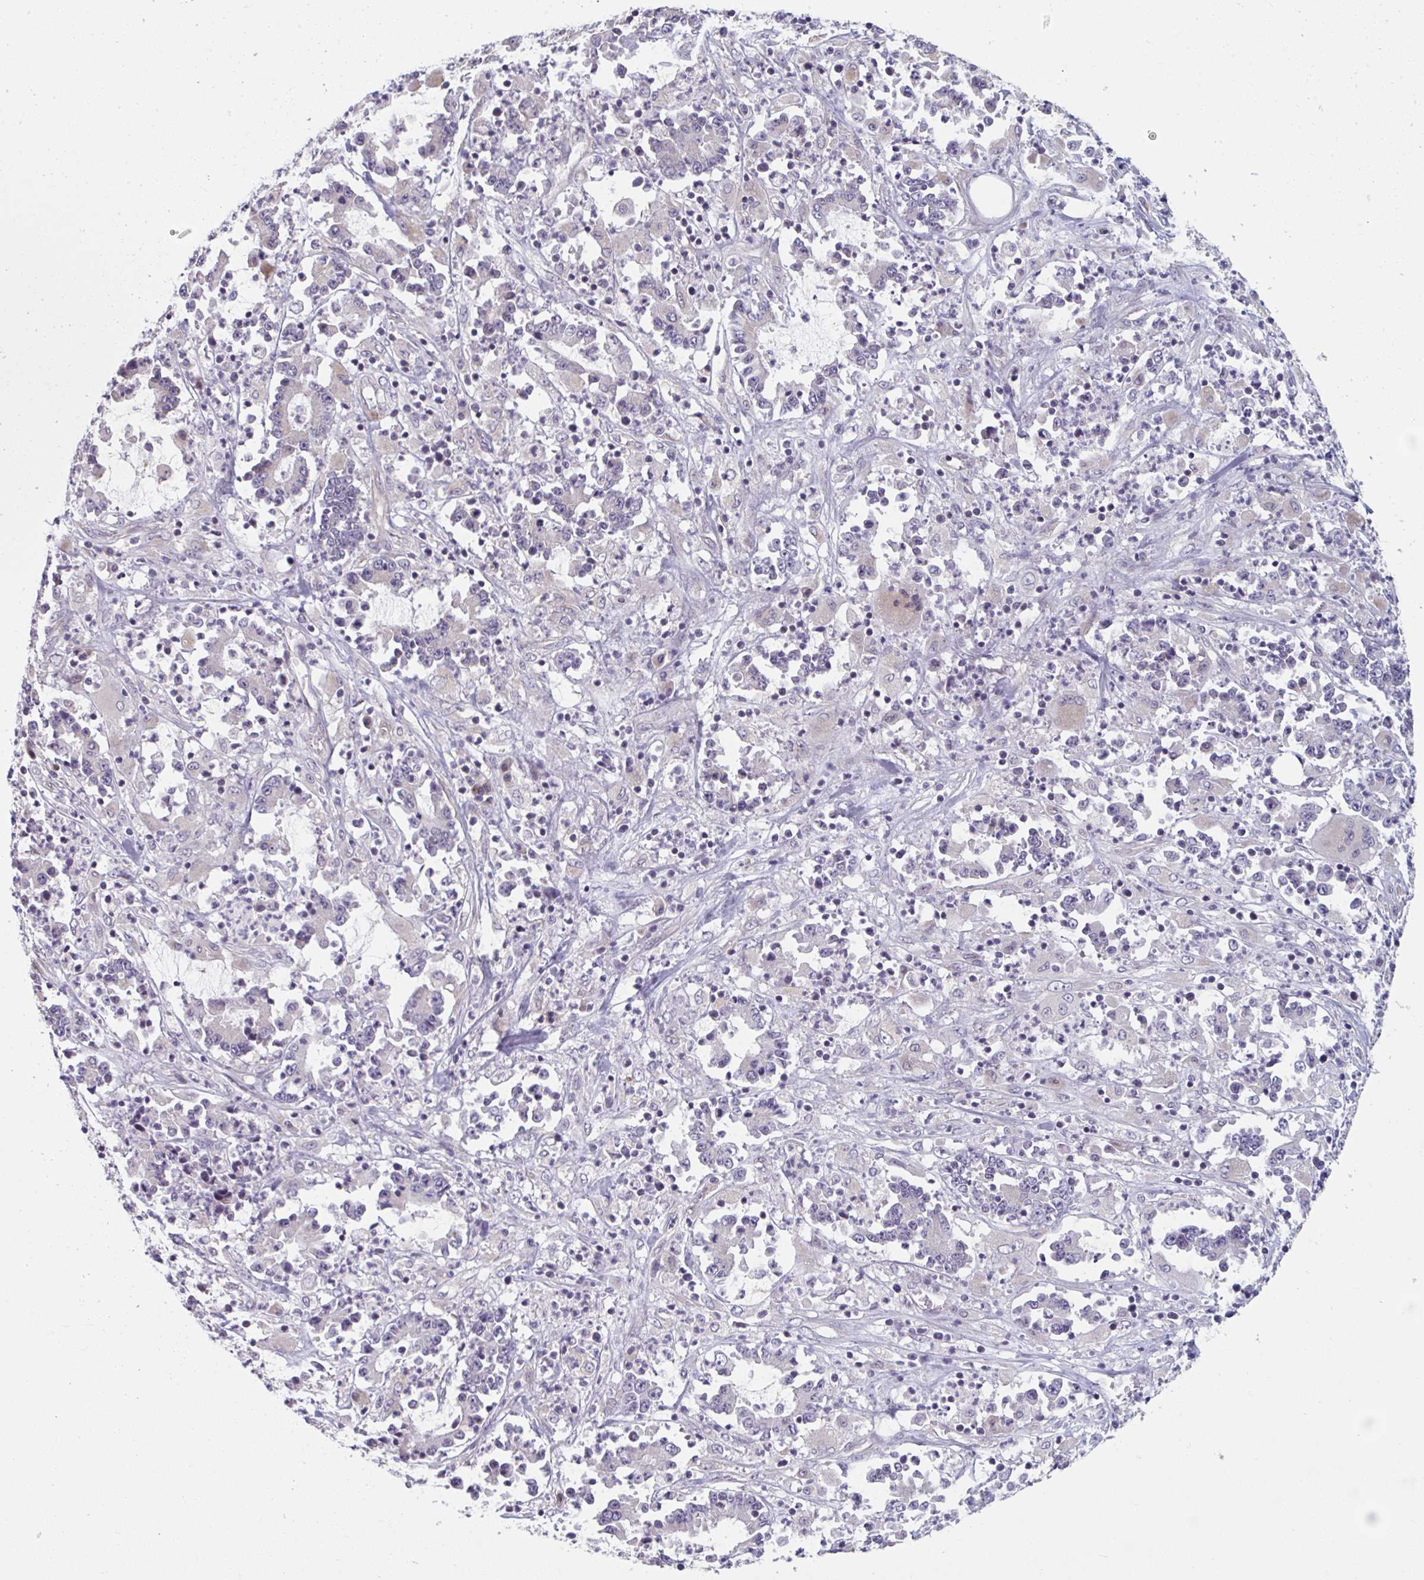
{"staining": {"intensity": "negative", "quantity": "none", "location": "none"}, "tissue": "stomach cancer", "cell_type": "Tumor cells", "image_type": "cancer", "snomed": [{"axis": "morphology", "description": "Adenocarcinoma, NOS"}, {"axis": "topography", "description": "Stomach, upper"}], "caption": "Immunohistochemistry of human adenocarcinoma (stomach) demonstrates no positivity in tumor cells. Nuclei are stained in blue.", "gene": "TNFSF10", "patient": {"sex": "male", "age": 68}}